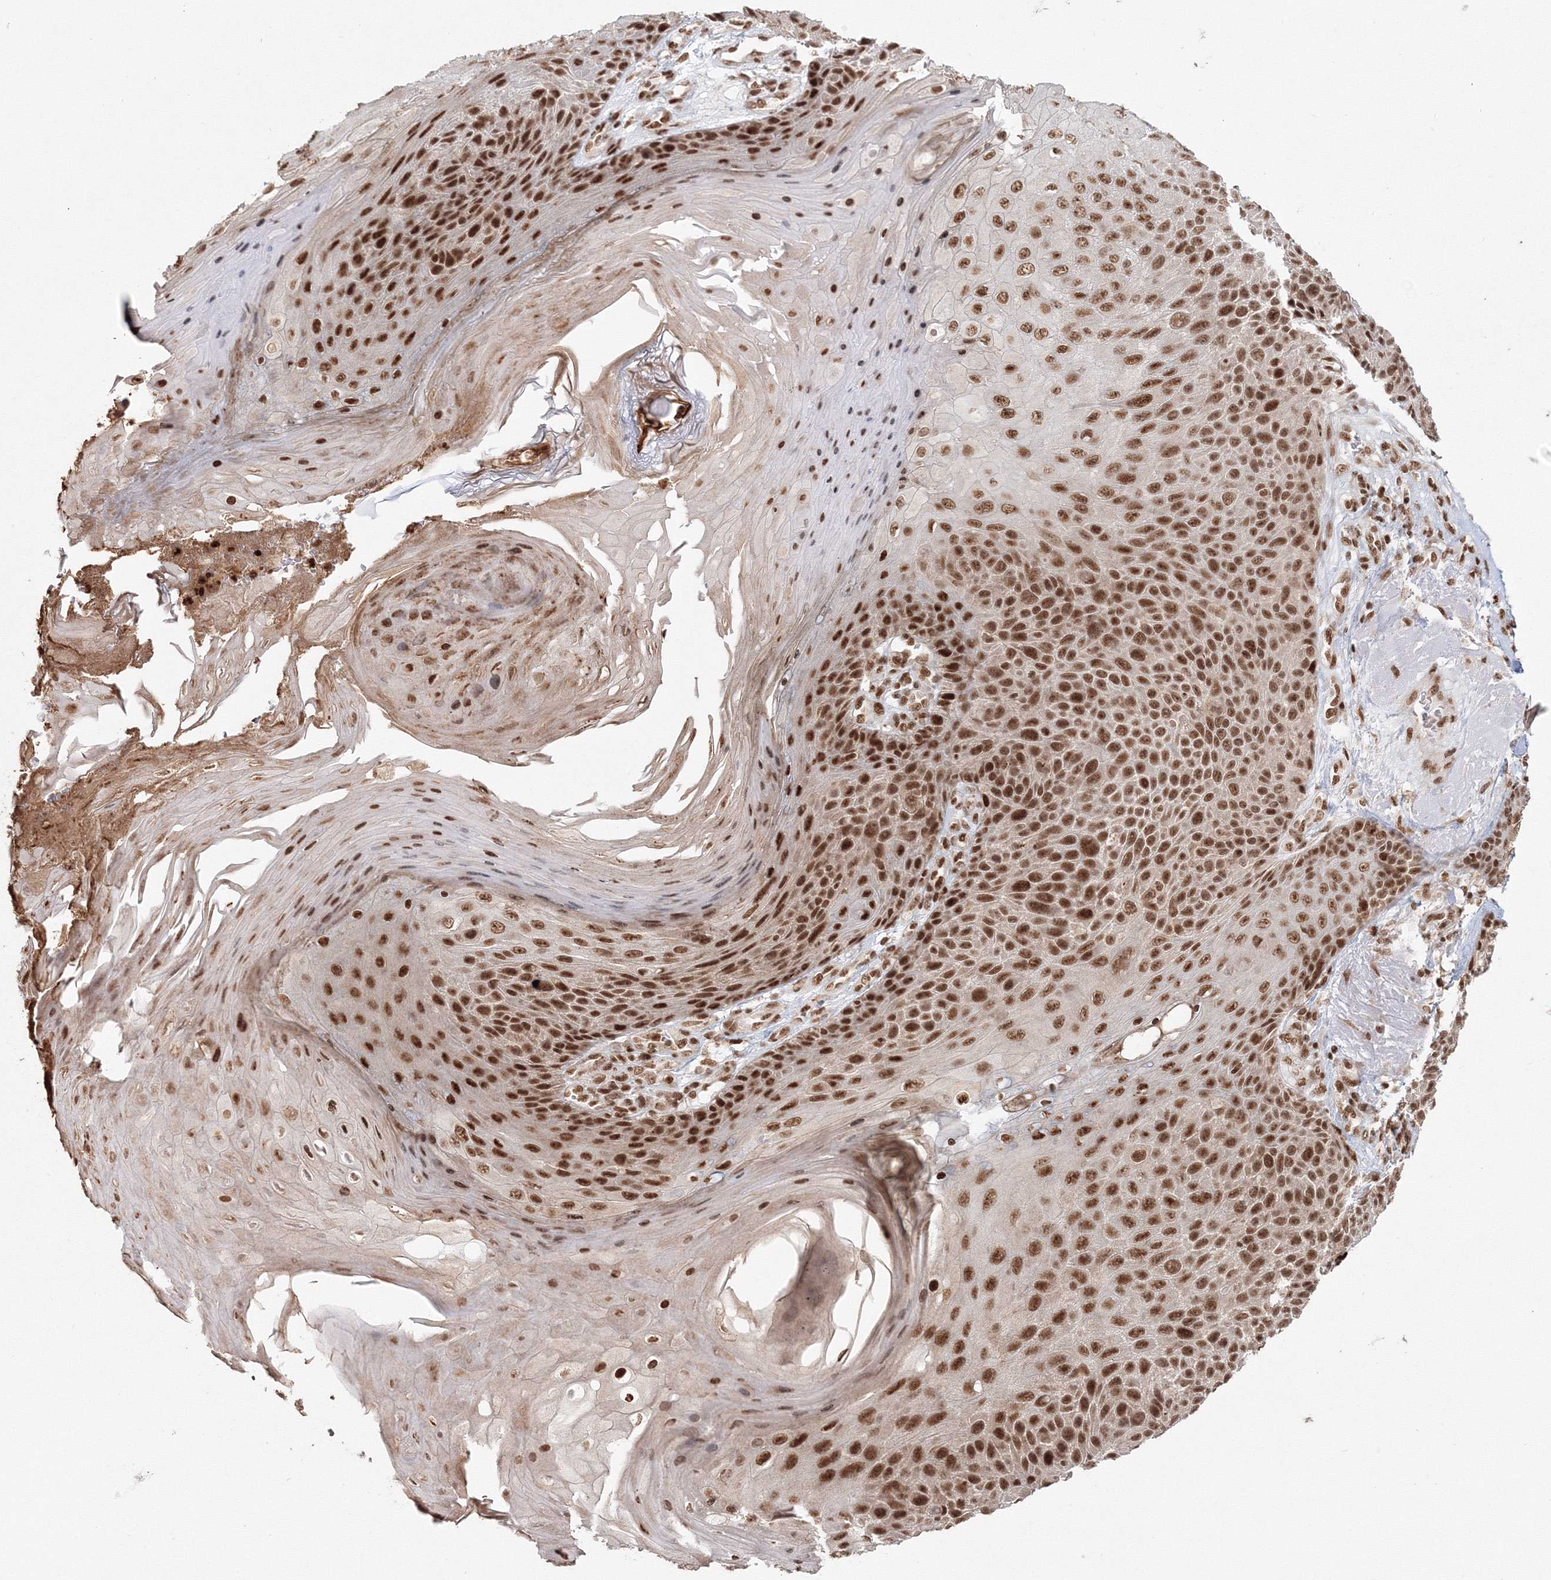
{"staining": {"intensity": "strong", "quantity": ">75%", "location": "nuclear"}, "tissue": "skin cancer", "cell_type": "Tumor cells", "image_type": "cancer", "snomed": [{"axis": "morphology", "description": "Squamous cell carcinoma, NOS"}, {"axis": "topography", "description": "Skin"}], "caption": "Human squamous cell carcinoma (skin) stained with a protein marker displays strong staining in tumor cells.", "gene": "KIF20A", "patient": {"sex": "female", "age": 88}}